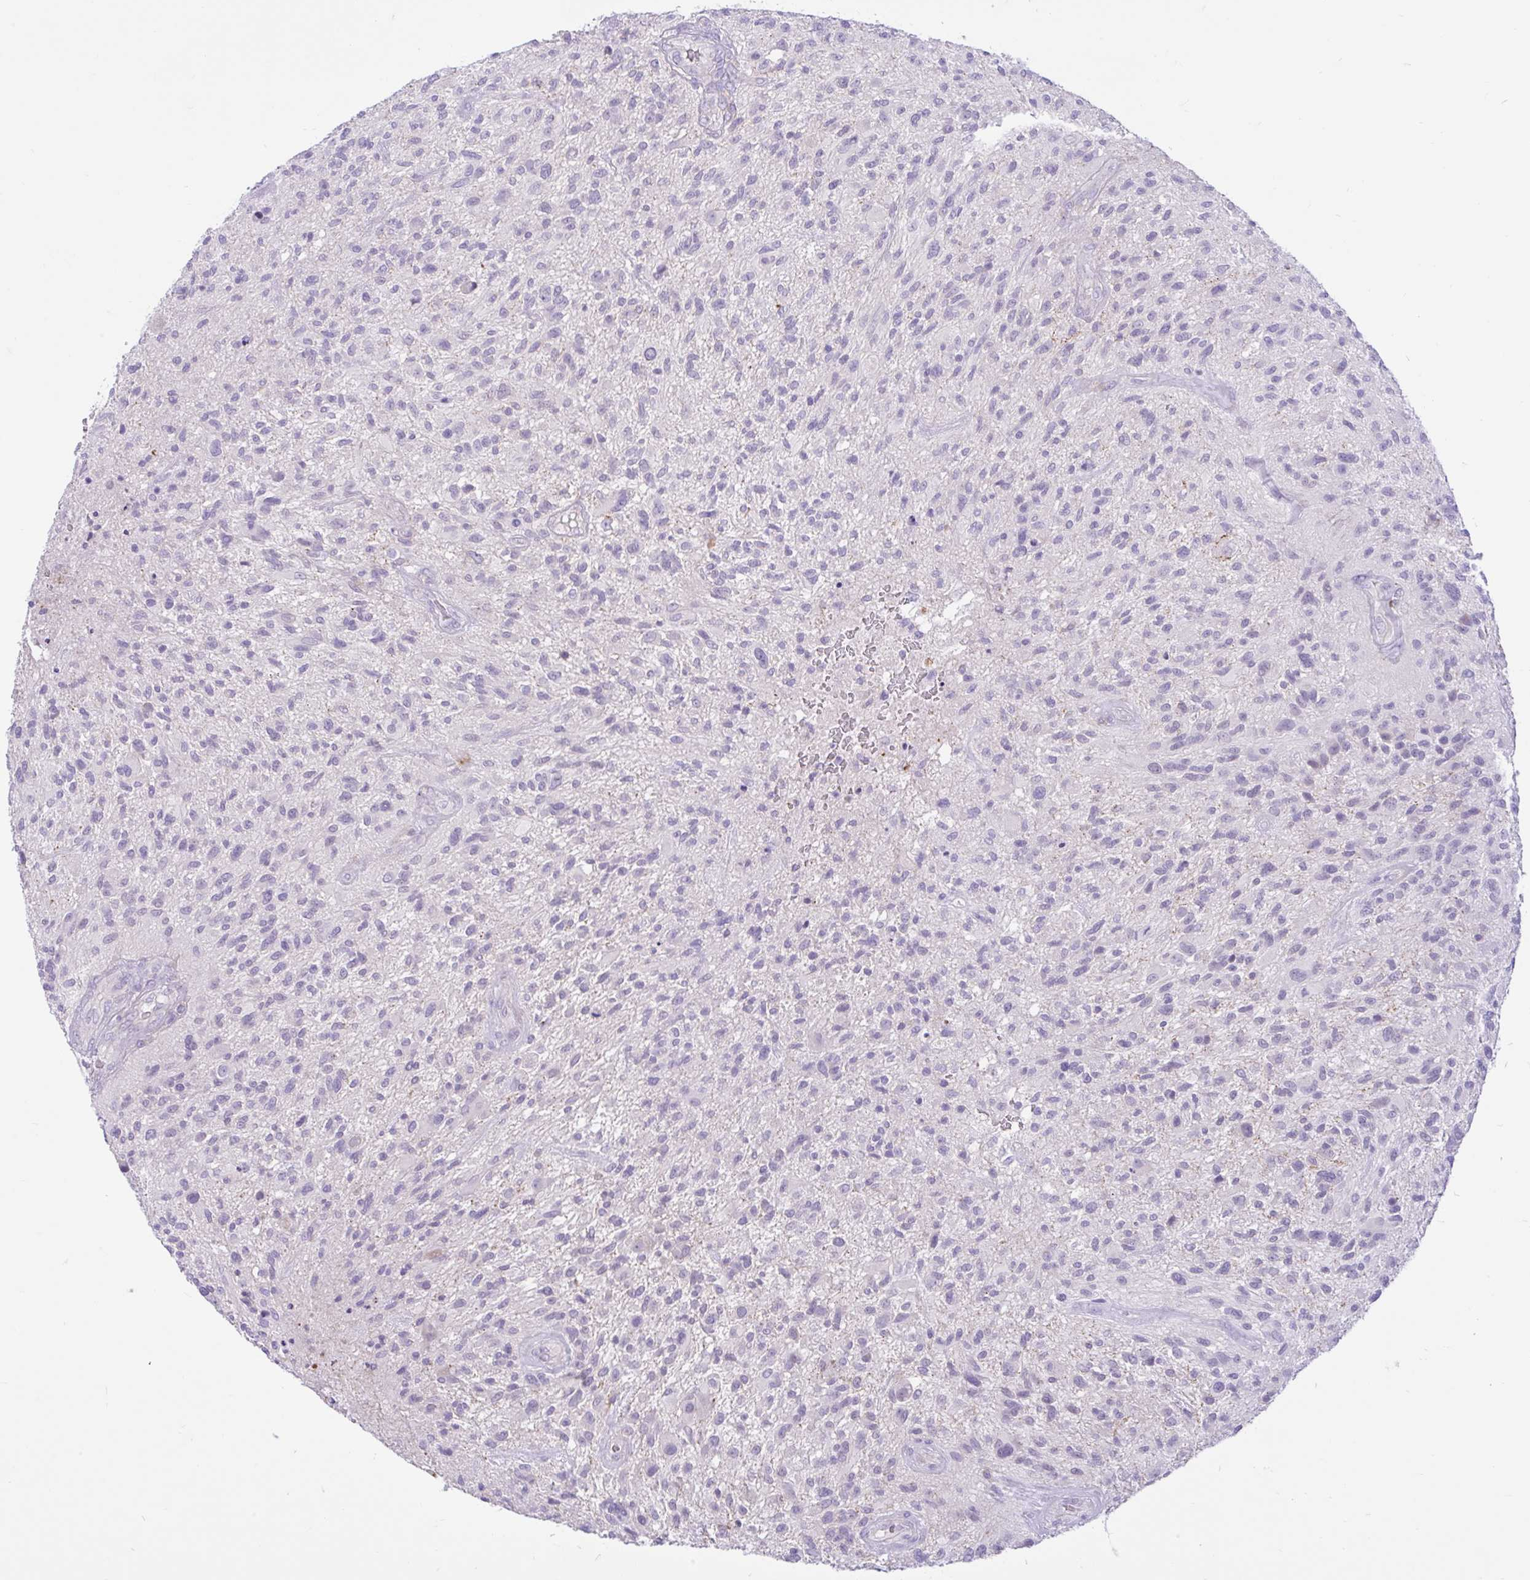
{"staining": {"intensity": "negative", "quantity": "none", "location": "none"}, "tissue": "glioma", "cell_type": "Tumor cells", "image_type": "cancer", "snomed": [{"axis": "morphology", "description": "Glioma, malignant, High grade"}, {"axis": "topography", "description": "Brain"}], "caption": "IHC of human glioma demonstrates no expression in tumor cells. (Brightfield microscopy of DAB (3,3'-diaminobenzidine) immunohistochemistry at high magnification).", "gene": "ZNF101", "patient": {"sex": "male", "age": 47}}